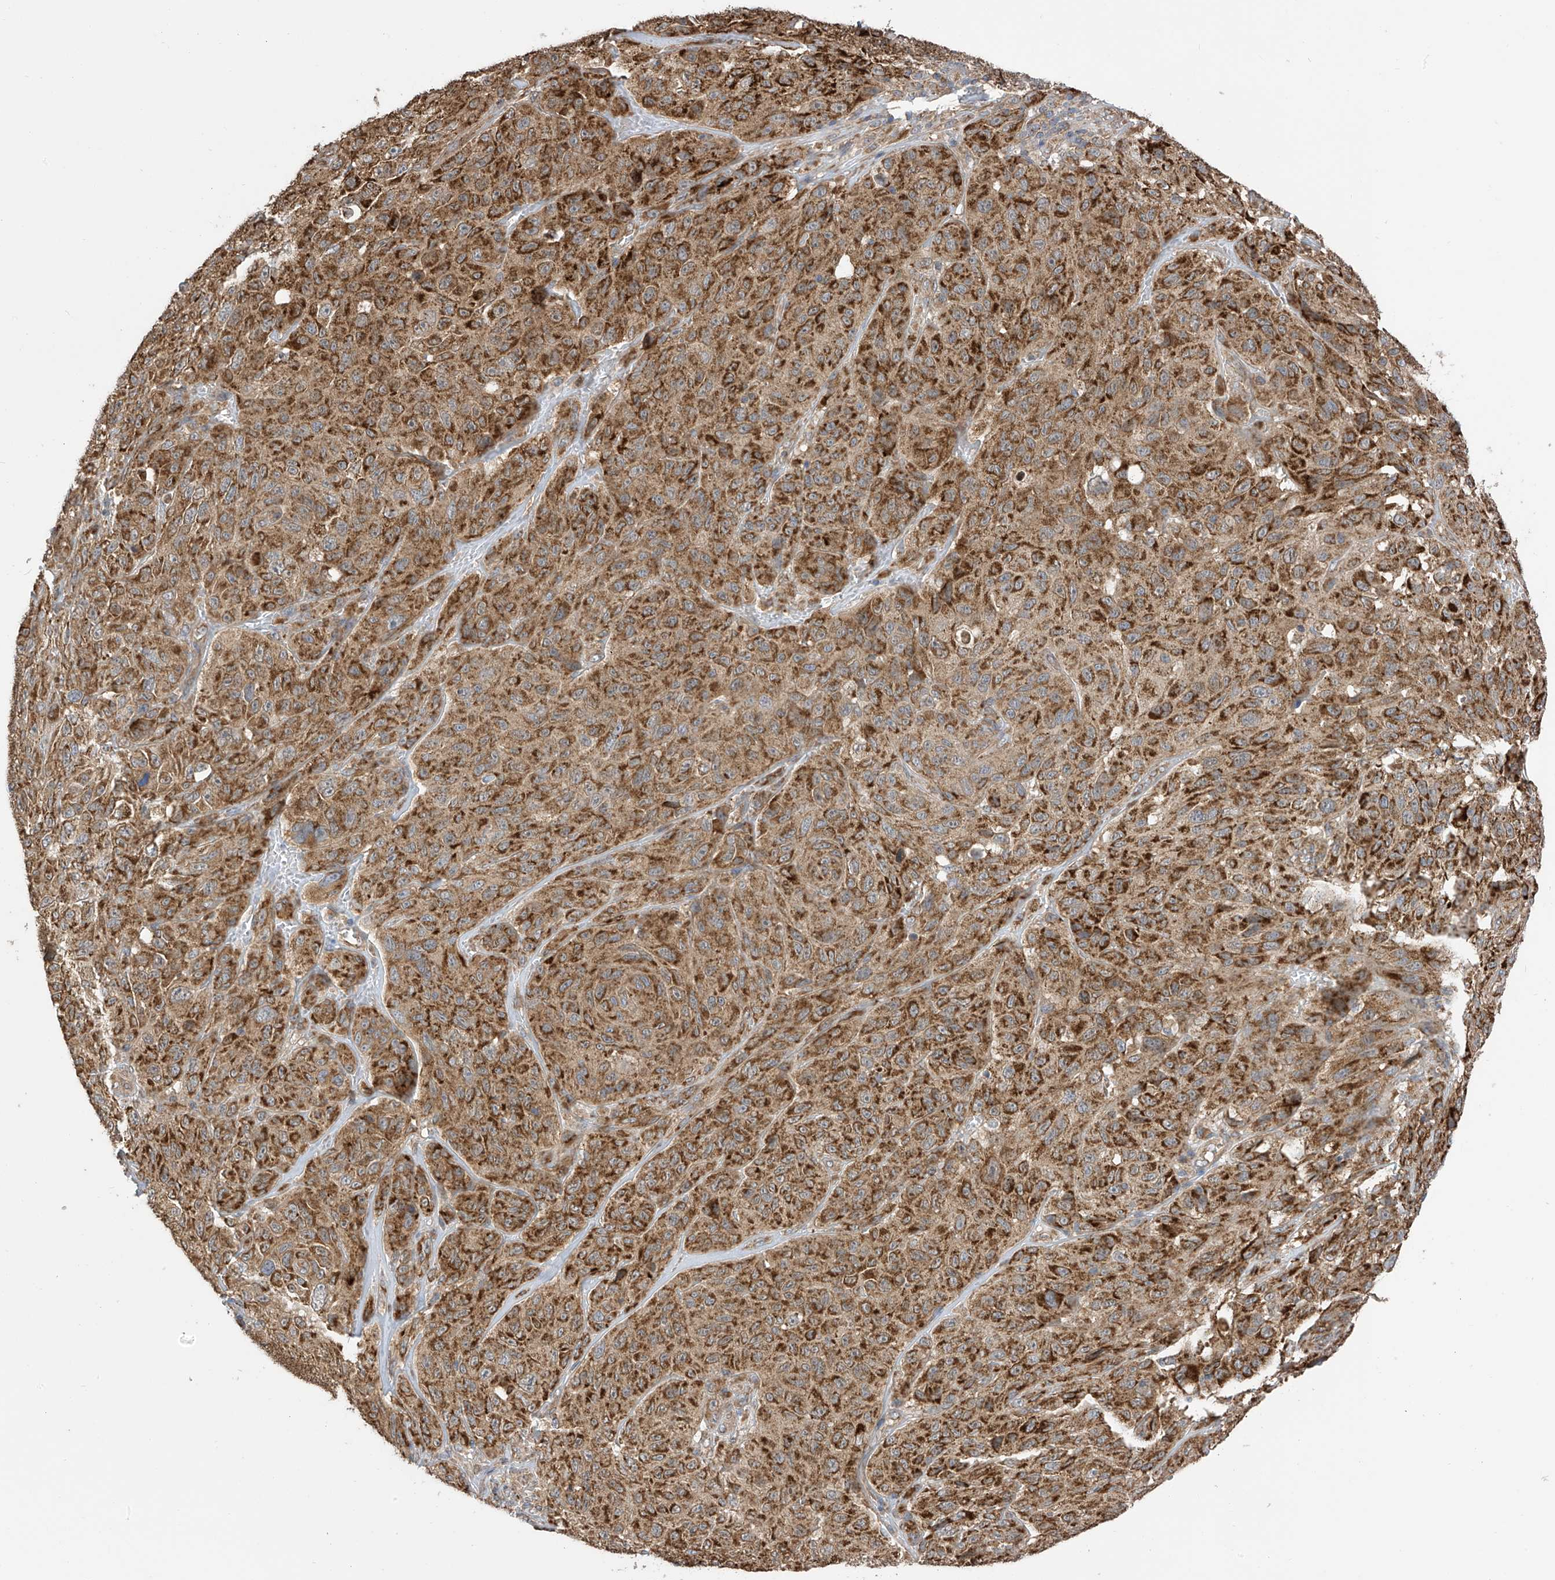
{"staining": {"intensity": "strong", "quantity": ">75%", "location": "cytoplasmic/membranous"}, "tissue": "melanoma", "cell_type": "Tumor cells", "image_type": "cancer", "snomed": [{"axis": "morphology", "description": "Malignant melanoma, NOS"}, {"axis": "topography", "description": "Skin"}], "caption": "DAB (3,3'-diaminobenzidine) immunohistochemical staining of malignant melanoma displays strong cytoplasmic/membranous protein positivity in about >75% of tumor cells. The staining was performed using DAB (3,3'-diaminobenzidine) to visualize the protein expression in brown, while the nuclei were stained in blue with hematoxylin (Magnification: 20x).", "gene": "PNPT1", "patient": {"sex": "male", "age": 66}}